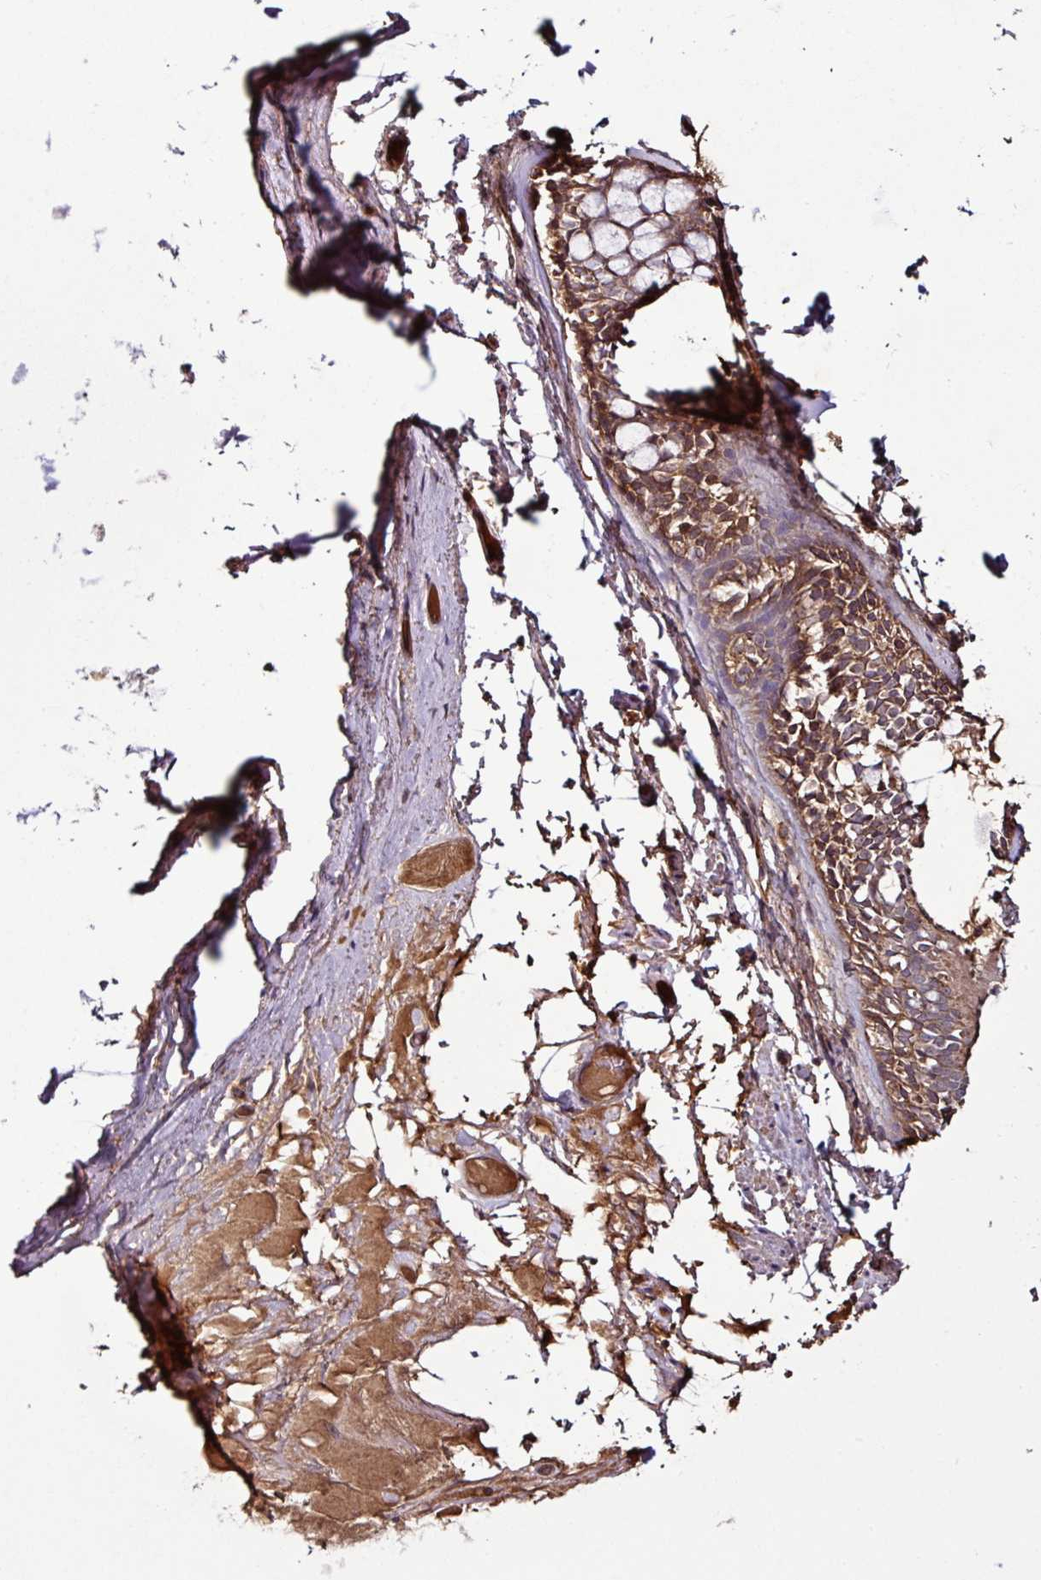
{"staining": {"intensity": "negative", "quantity": "none", "location": "none"}, "tissue": "adipose tissue", "cell_type": "Adipocytes", "image_type": "normal", "snomed": [{"axis": "morphology", "description": "Normal tissue, NOS"}, {"axis": "topography", "description": "Bronchus"}], "caption": "High power microscopy micrograph of an immunohistochemistry histopathology image of benign adipose tissue, revealing no significant positivity in adipocytes.", "gene": "GNPDA1", "patient": {"sex": "male", "age": 70}}